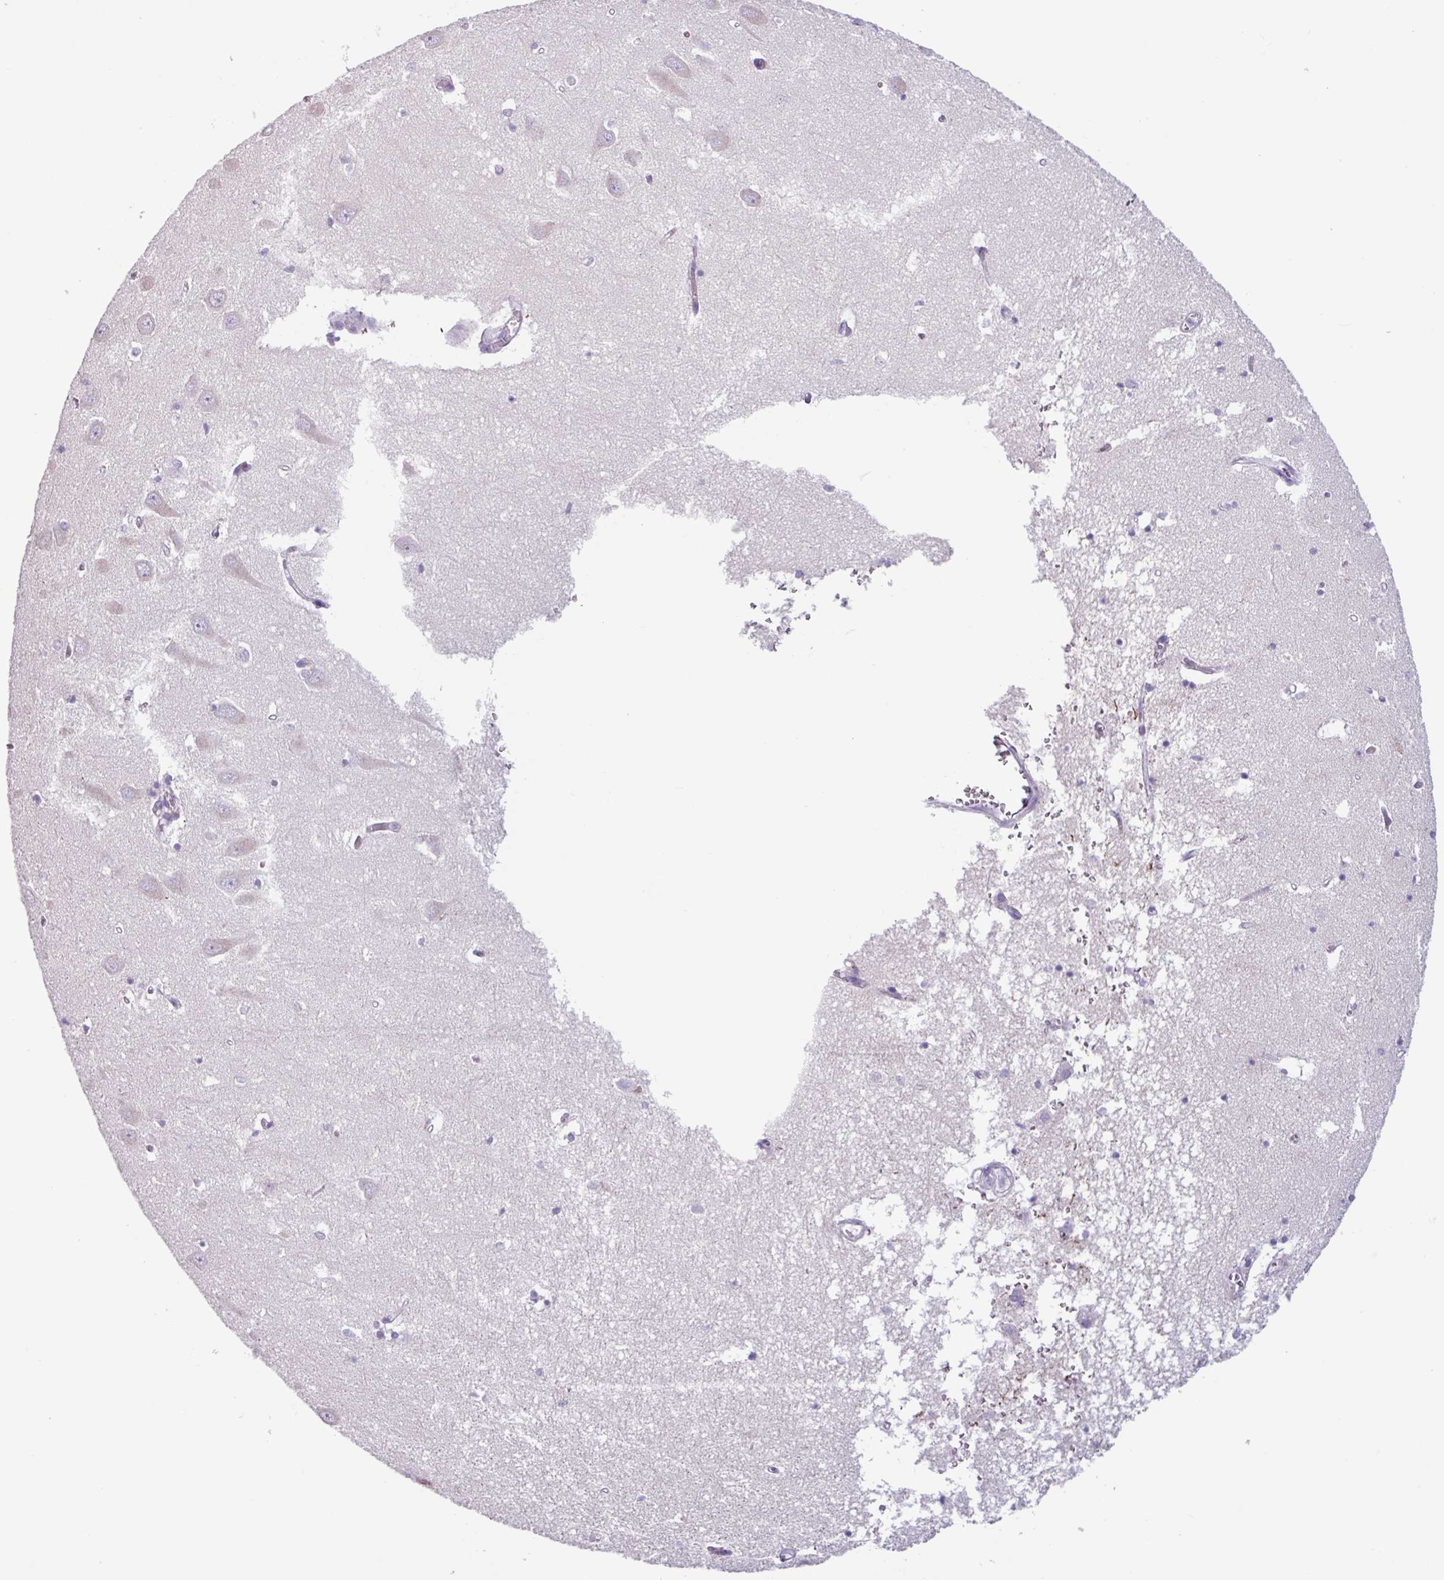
{"staining": {"intensity": "negative", "quantity": "none", "location": "none"}, "tissue": "hippocampus", "cell_type": "Glial cells", "image_type": "normal", "snomed": [{"axis": "morphology", "description": "Normal tissue, NOS"}, {"axis": "topography", "description": "Hippocampus"}], "caption": "This is an immunohistochemistry (IHC) histopathology image of benign hippocampus. There is no staining in glial cells.", "gene": "ADGRE1", "patient": {"sex": "male", "age": 70}}